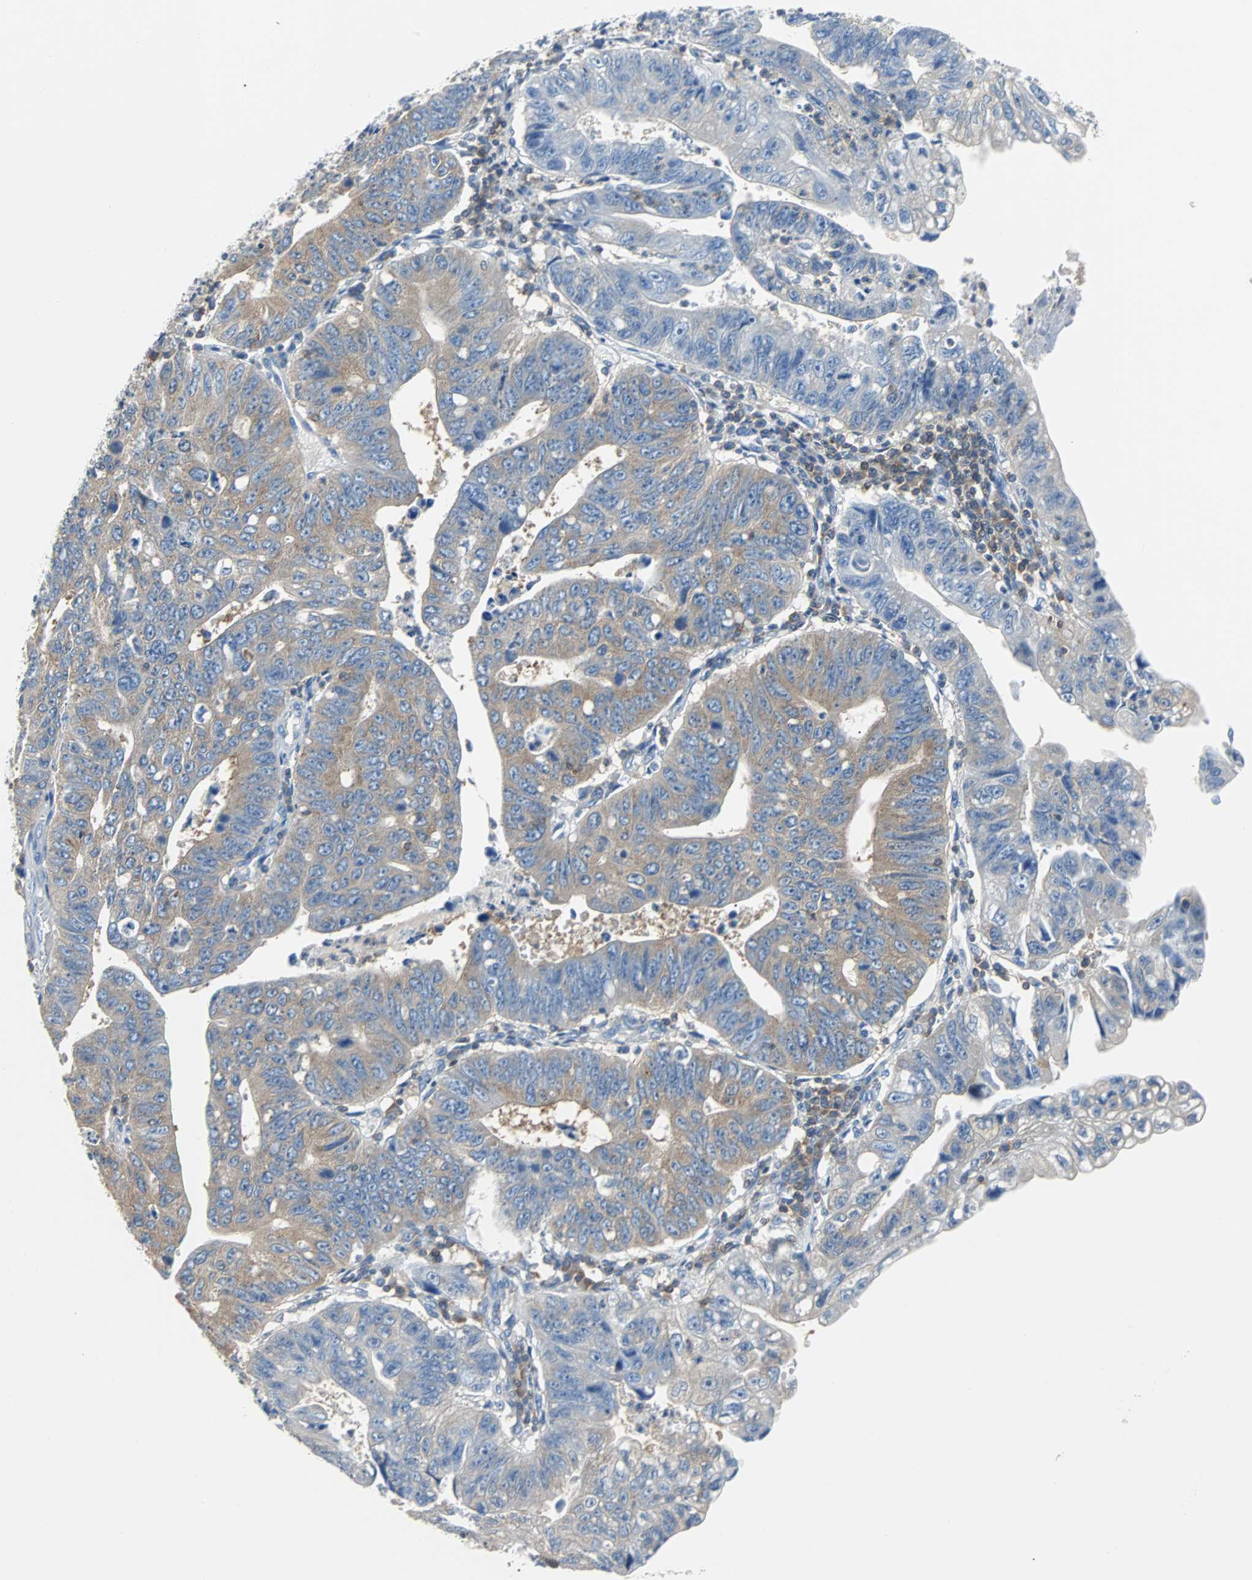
{"staining": {"intensity": "weak", "quantity": "25%-75%", "location": "cytoplasmic/membranous"}, "tissue": "stomach cancer", "cell_type": "Tumor cells", "image_type": "cancer", "snomed": [{"axis": "morphology", "description": "Adenocarcinoma, NOS"}, {"axis": "topography", "description": "Stomach"}], "caption": "Stomach cancer (adenocarcinoma) stained with immunohistochemistry (IHC) displays weak cytoplasmic/membranous expression in approximately 25%-75% of tumor cells.", "gene": "TSC22D4", "patient": {"sex": "male", "age": 59}}